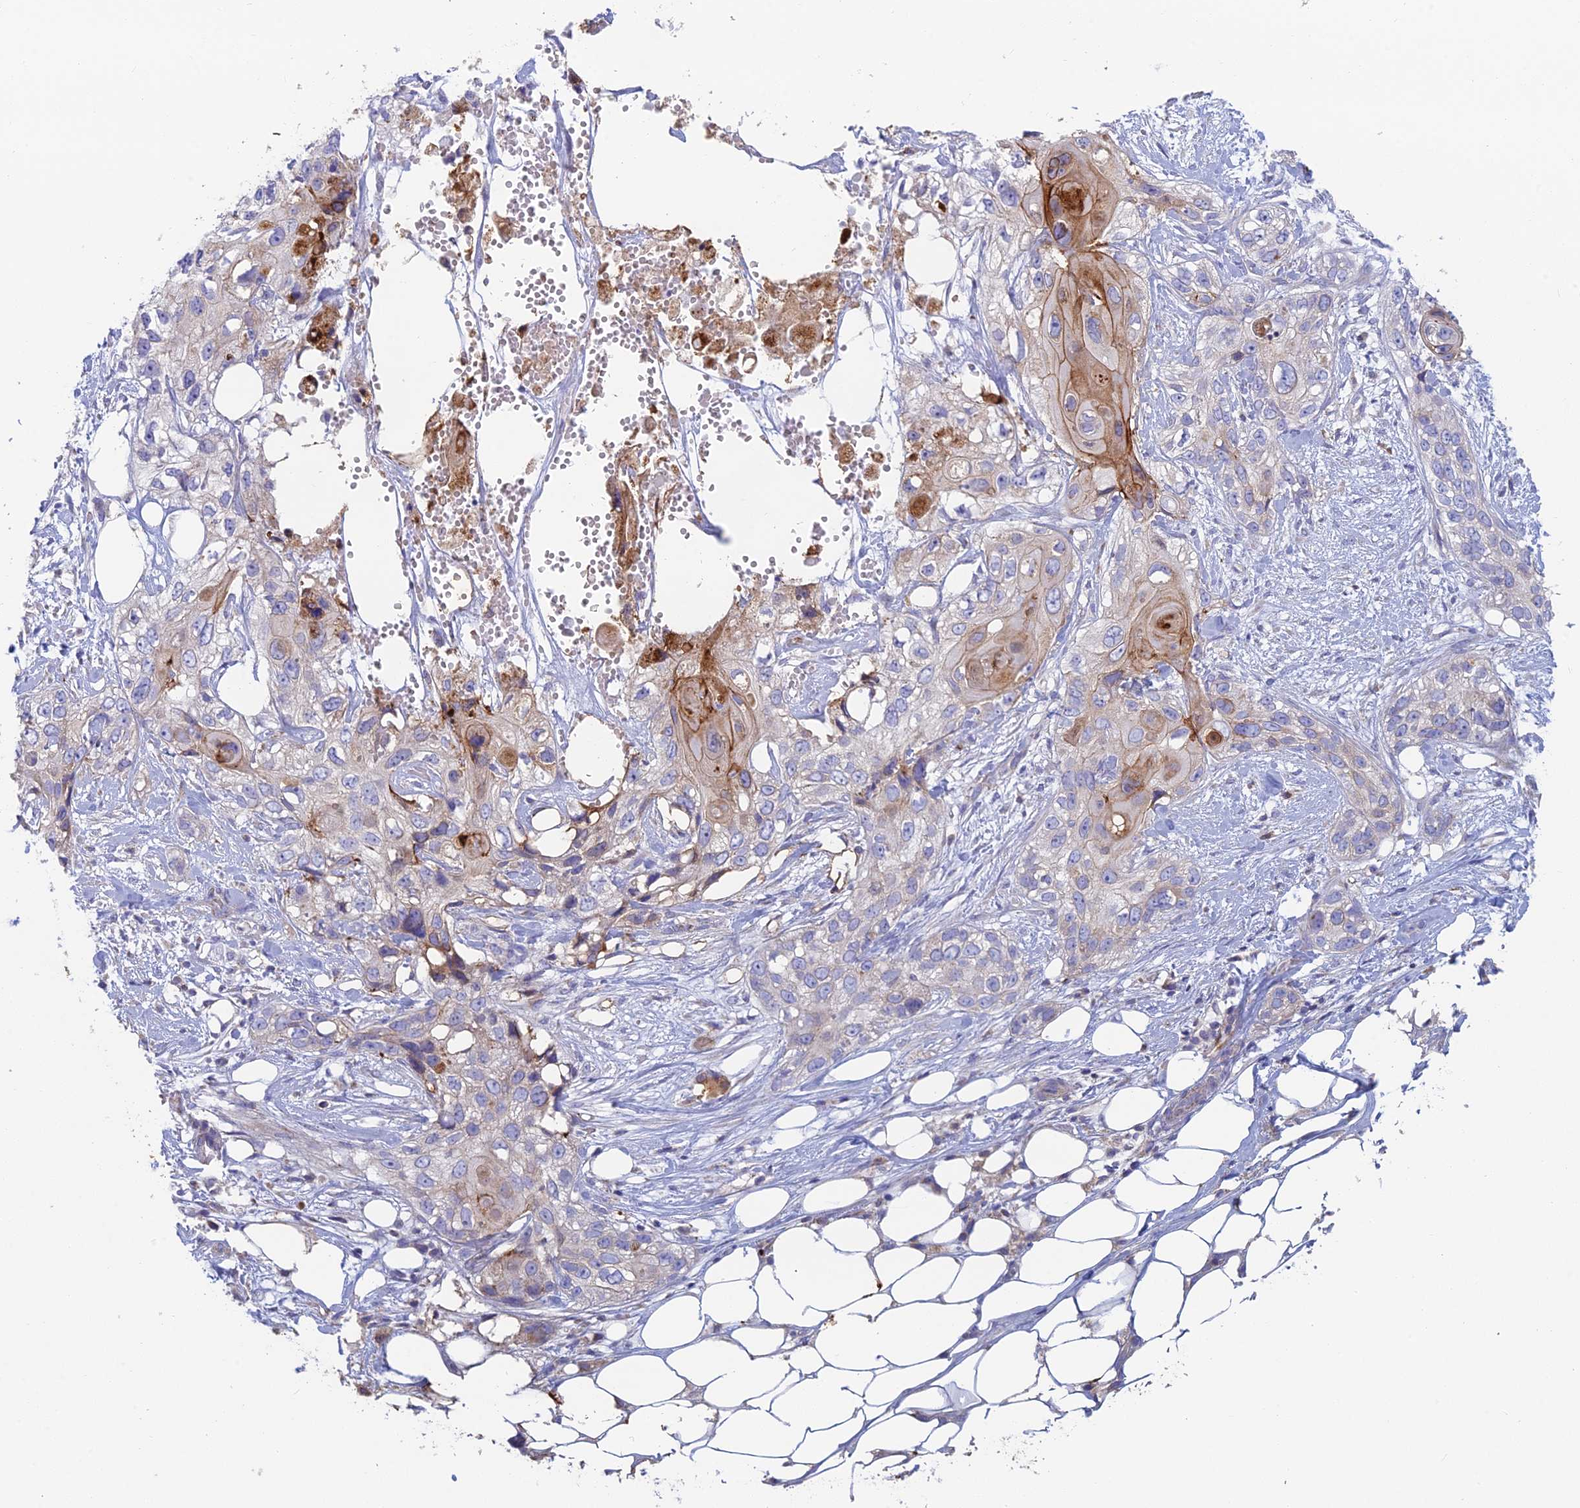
{"staining": {"intensity": "moderate", "quantity": "<25%", "location": "cytoplasmic/membranous"}, "tissue": "skin cancer", "cell_type": "Tumor cells", "image_type": "cancer", "snomed": [{"axis": "morphology", "description": "Normal tissue, NOS"}, {"axis": "morphology", "description": "Squamous cell carcinoma, NOS"}, {"axis": "topography", "description": "Skin"}], "caption": "About <25% of tumor cells in squamous cell carcinoma (skin) demonstrate moderate cytoplasmic/membranous protein staining as visualized by brown immunohistochemical staining.", "gene": "IFTAP", "patient": {"sex": "male", "age": 72}}